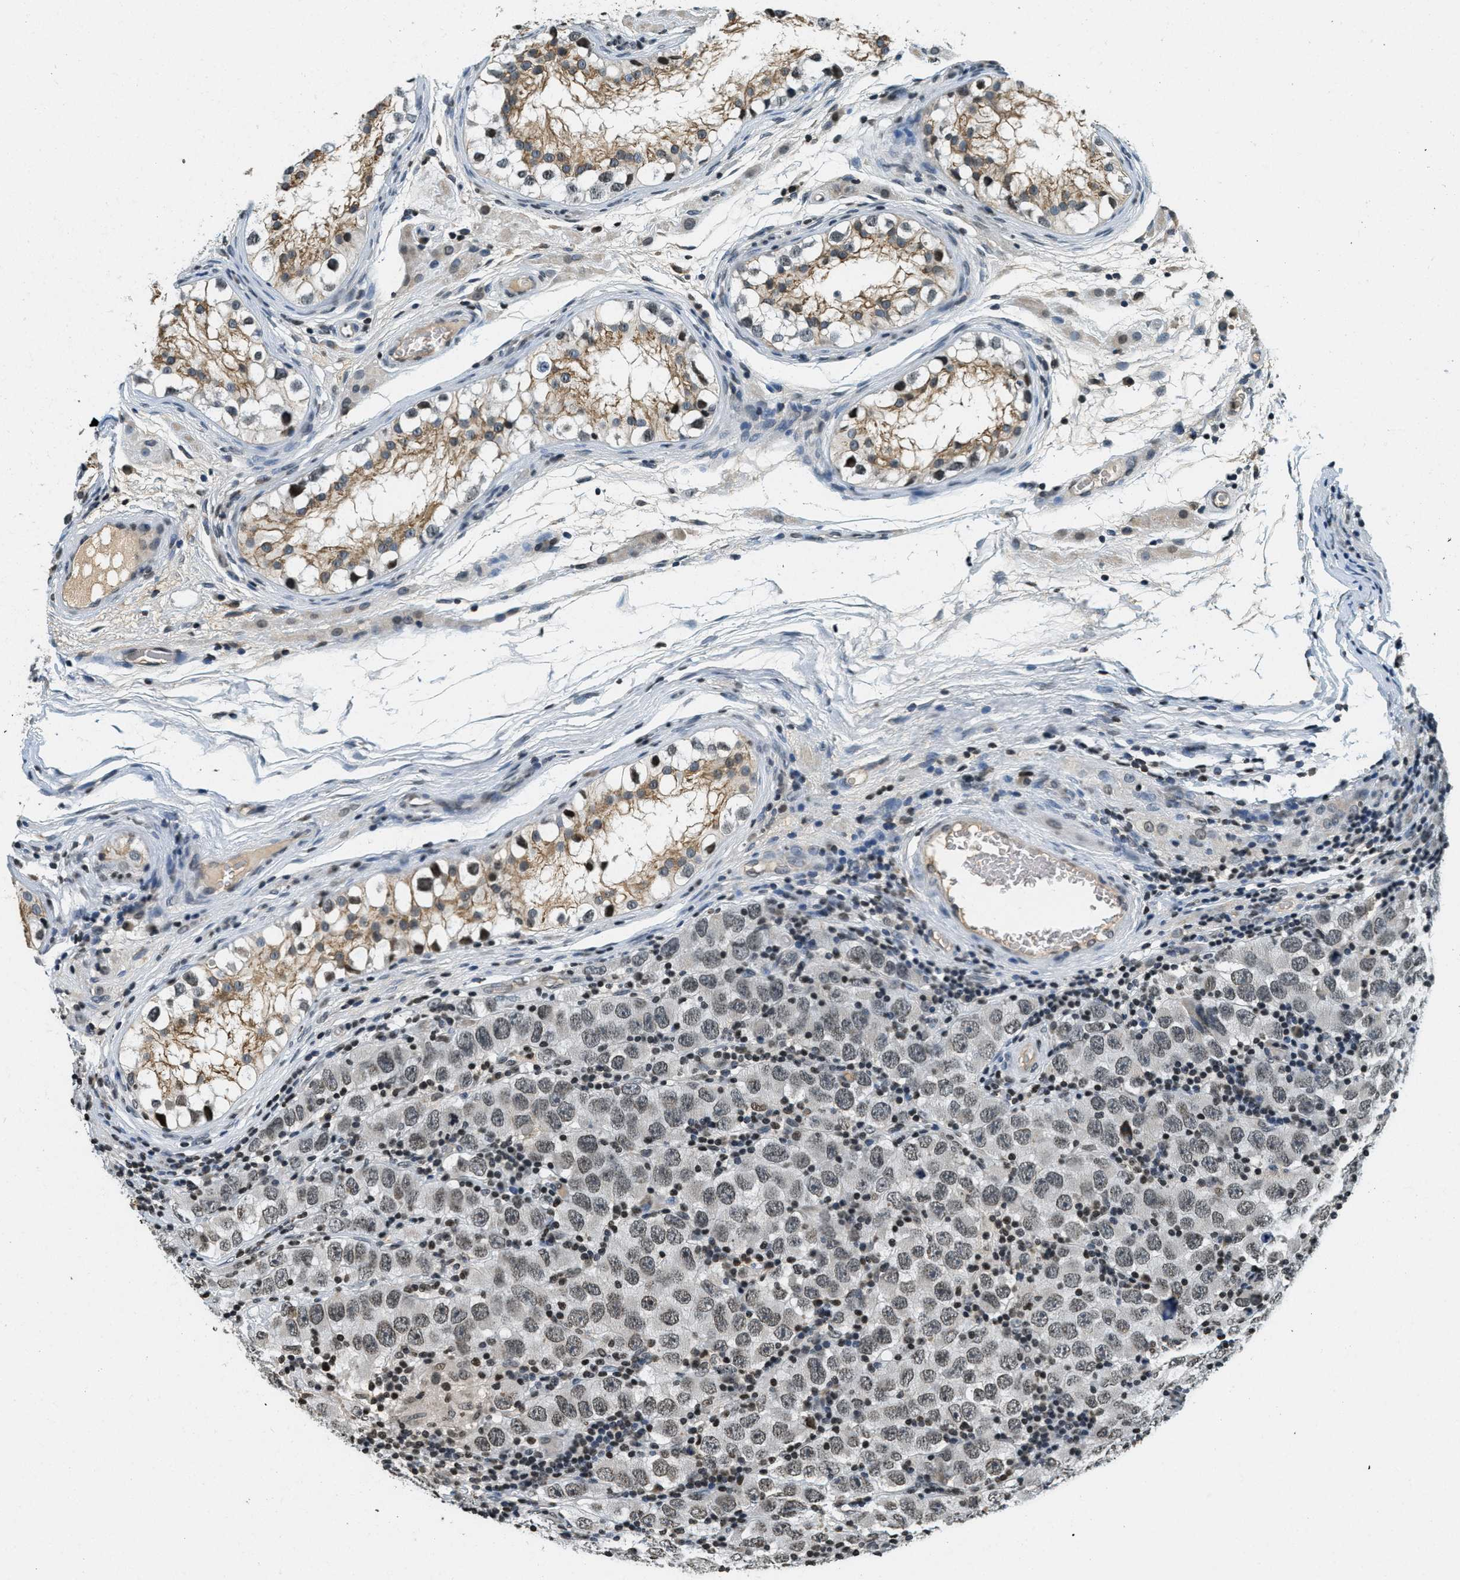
{"staining": {"intensity": "moderate", "quantity": ">75%", "location": "nuclear"}, "tissue": "testis cancer", "cell_type": "Tumor cells", "image_type": "cancer", "snomed": [{"axis": "morphology", "description": "Carcinoma, Embryonal, NOS"}, {"axis": "topography", "description": "Testis"}], "caption": "Immunohistochemical staining of embryonal carcinoma (testis) displays medium levels of moderate nuclear positivity in about >75% of tumor cells.", "gene": "LDB2", "patient": {"sex": "male", "age": 21}}